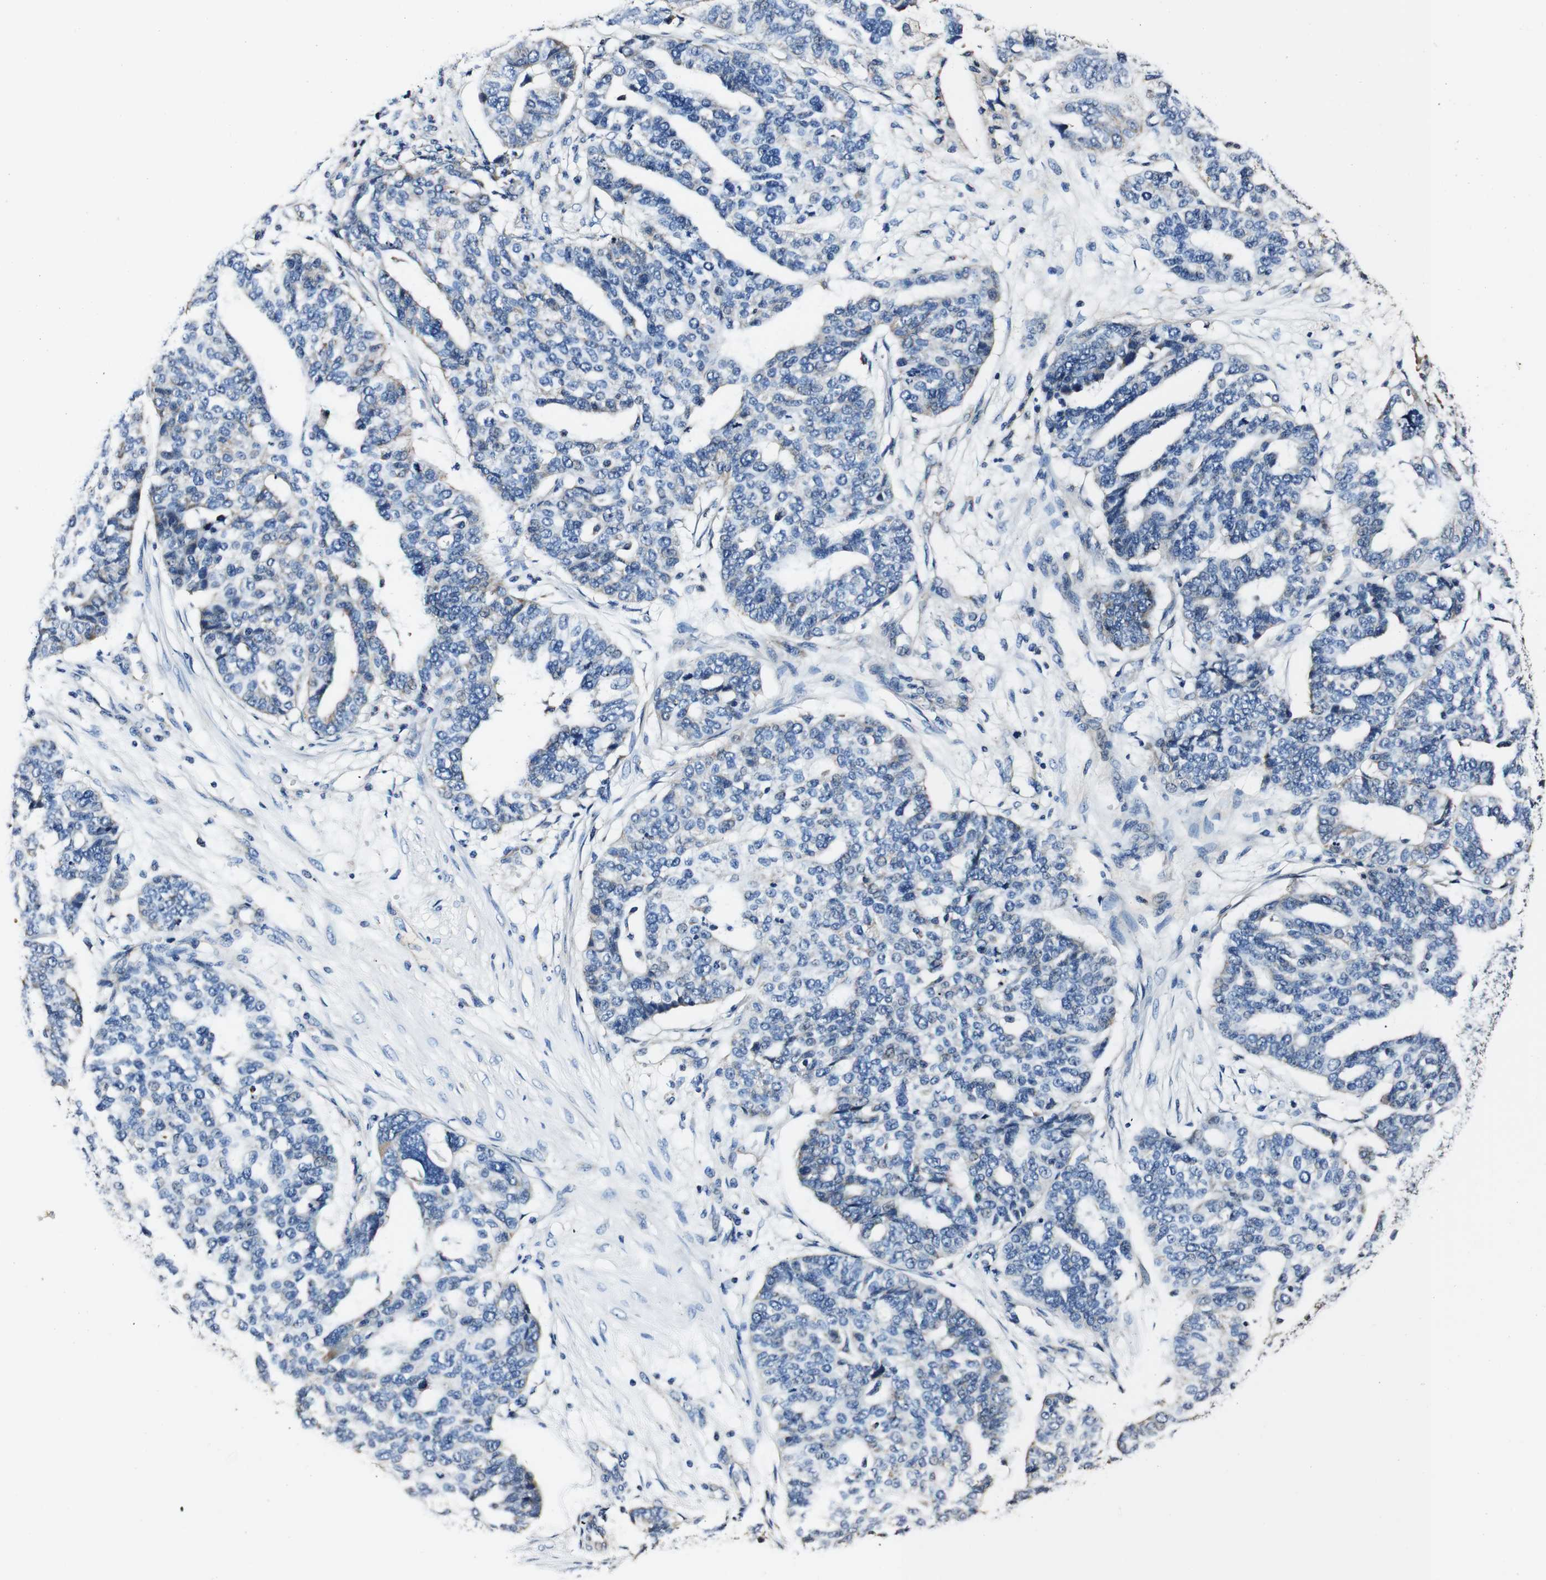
{"staining": {"intensity": "negative", "quantity": "none", "location": "none"}, "tissue": "ovarian cancer", "cell_type": "Tumor cells", "image_type": "cancer", "snomed": [{"axis": "morphology", "description": "Cystadenocarcinoma, serous, NOS"}, {"axis": "topography", "description": "Ovary"}], "caption": "IHC image of human ovarian cancer stained for a protein (brown), which exhibits no staining in tumor cells.", "gene": "HK1", "patient": {"sex": "female", "age": 59}}